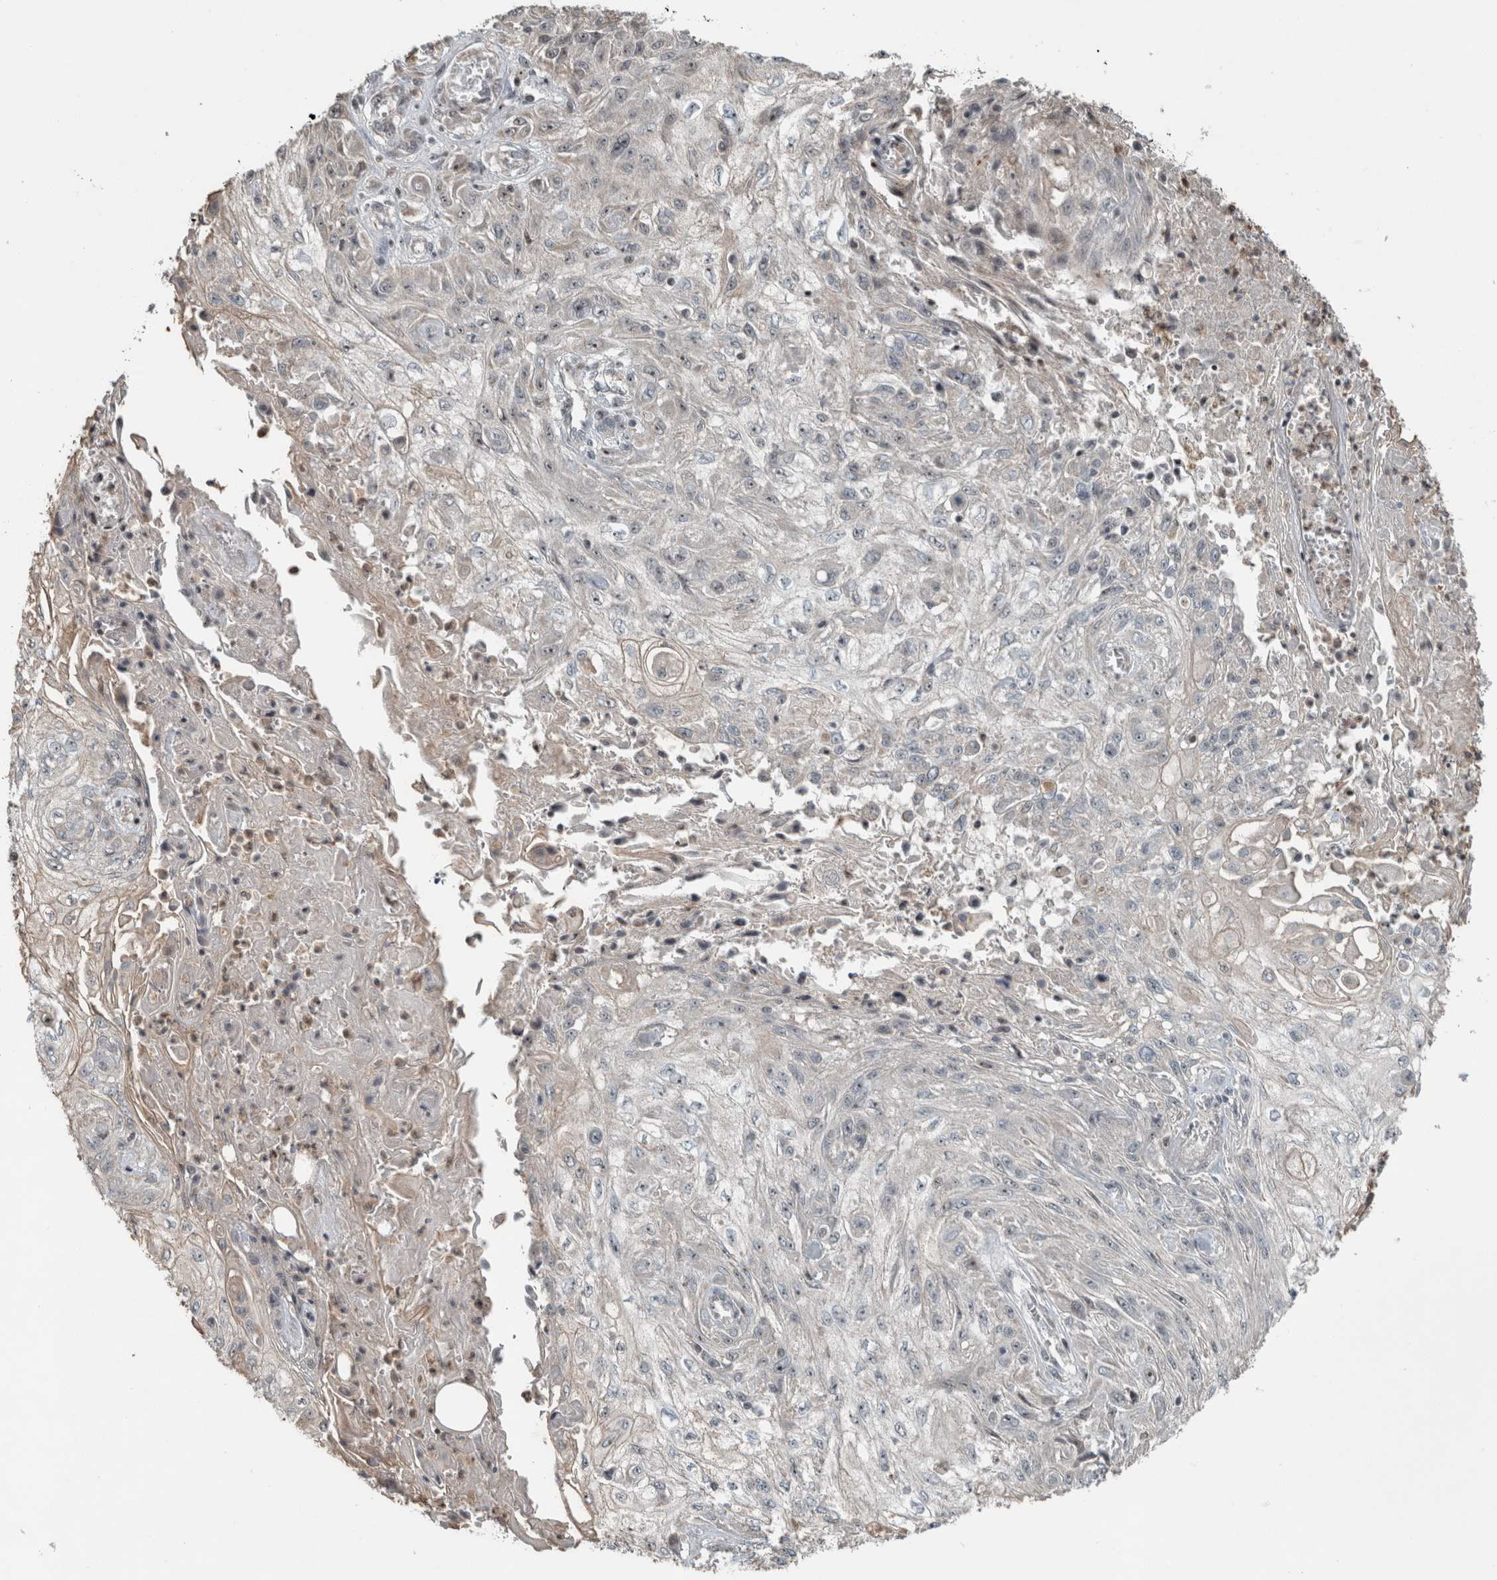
{"staining": {"intensity": "negative", "quantity": "none", "location": "none"}, "tissue": "skin cancer", "cell_type": "Tumor cells", "image_type": "cancer", "snomed": [{"axis": "morphology", "description": "Squamous cell carcinoma, NOS"}, {"axis": "morphology", "description": "Squamous cell carcinoma, metastatic, NOS"}, {"axis": "topography", "description": "Skin"}, {"axis": "topography", "description": "Lymph node"}], "caption": "Immunohistochemistry (IHC) micrograph of skin metastatic squamous cell carcinoma stained for a protein (brown), which displays no staining in tumor cells. Nuclei are stained in blue.", "gene": "RPF1", "patient": {"sex": "male", "age": 75}}